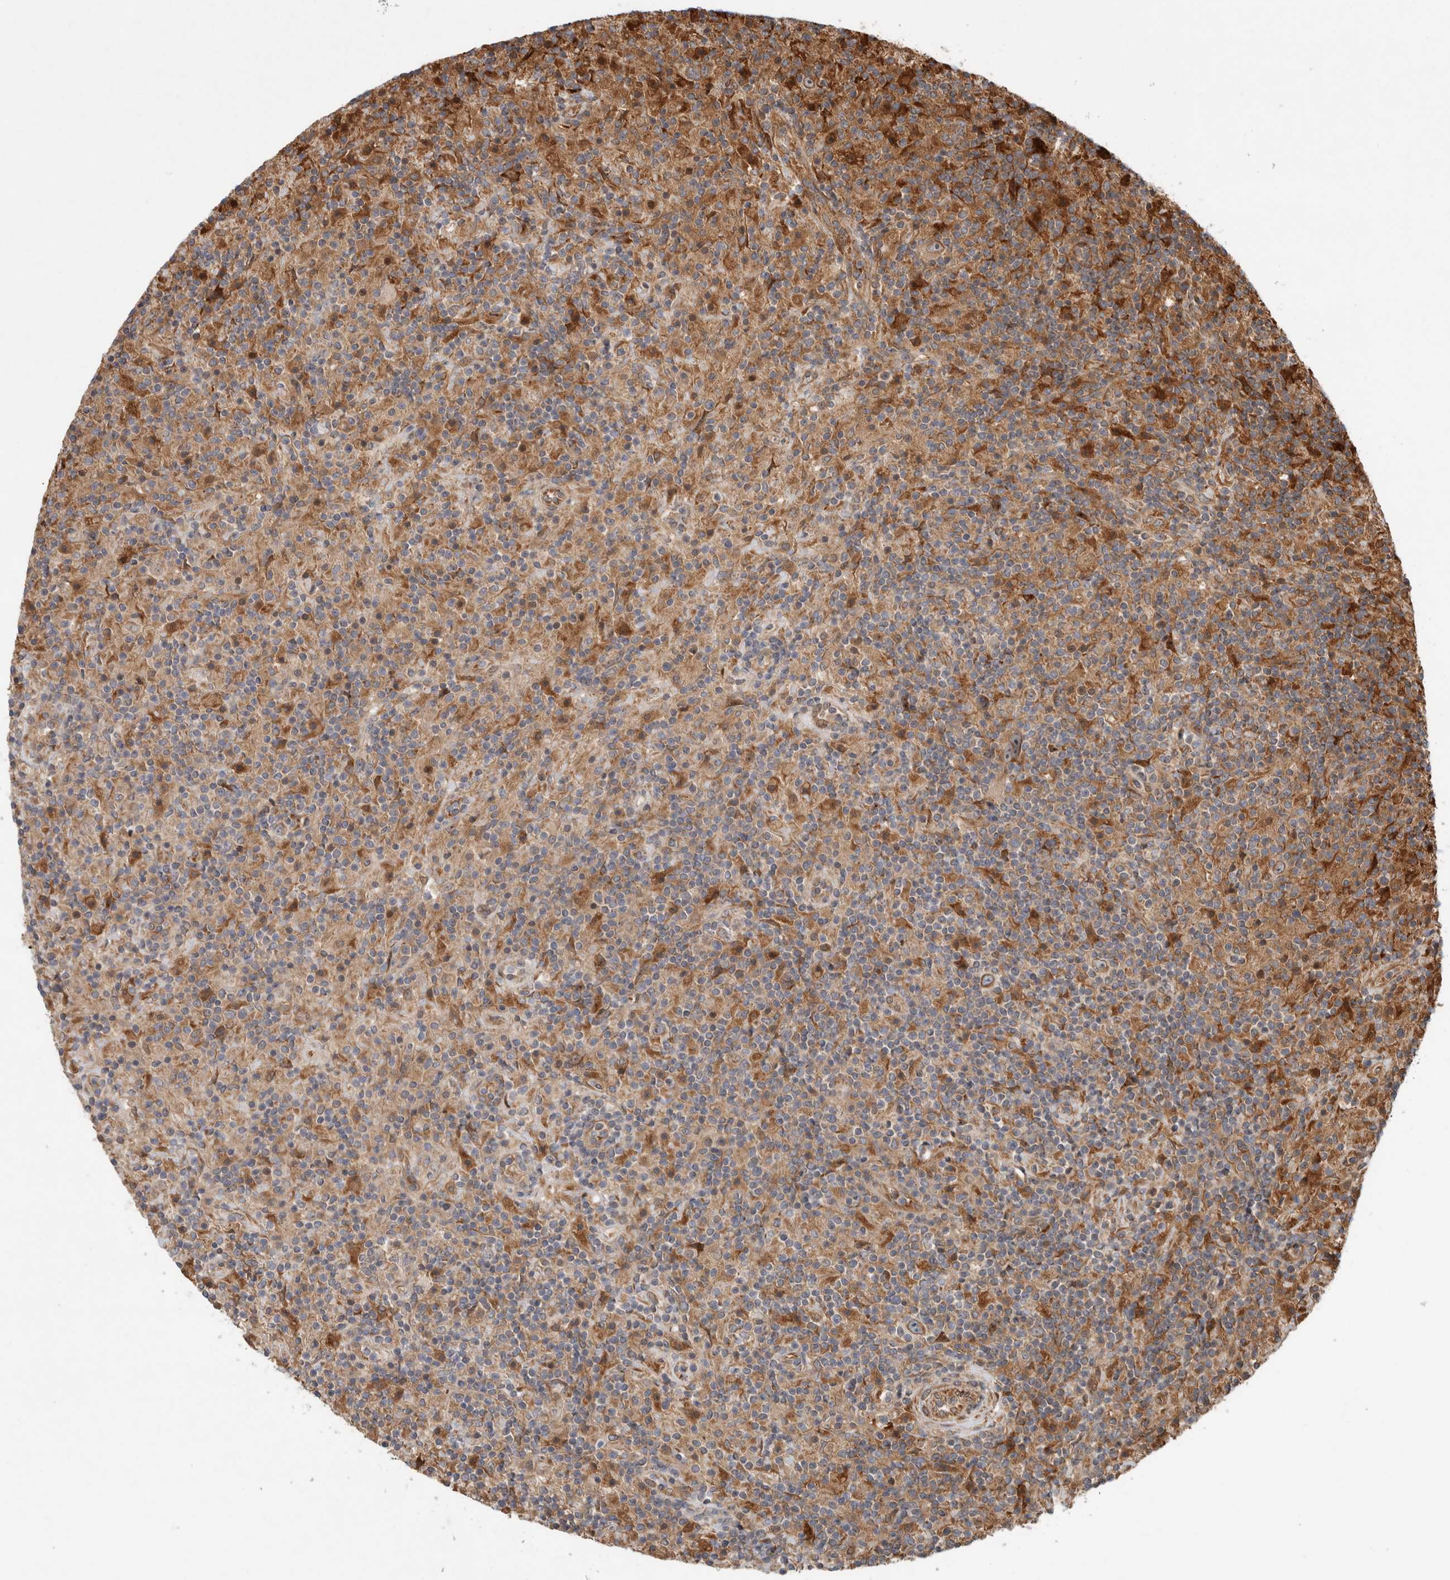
{"staining": {"intensity": "moderate", "quantity": ">75%", "location": "cytoplasmic/membranous"}, "tissue": "lymphoma", "cell_type": "Tumor cells", "image_type": "cancer", "snomed": [{"axis": "morphology", "description": "Hodgkin's disease, NOS"}, {"axis": "topography", "description": "Lymph node"}], "caption": "Immunohistochemistry micrograph of neoplastic tissue: human Hodgkin's disease stained using immunohistochemistry displays medium levels of moderate protein expression localized specifically in the cytoplasmic/membranous of tumor cells, appearing as a cytoplasmic/membranous brown color.", "gene": "TUBD1", "patient": {"sex": "male", "age": 70}}